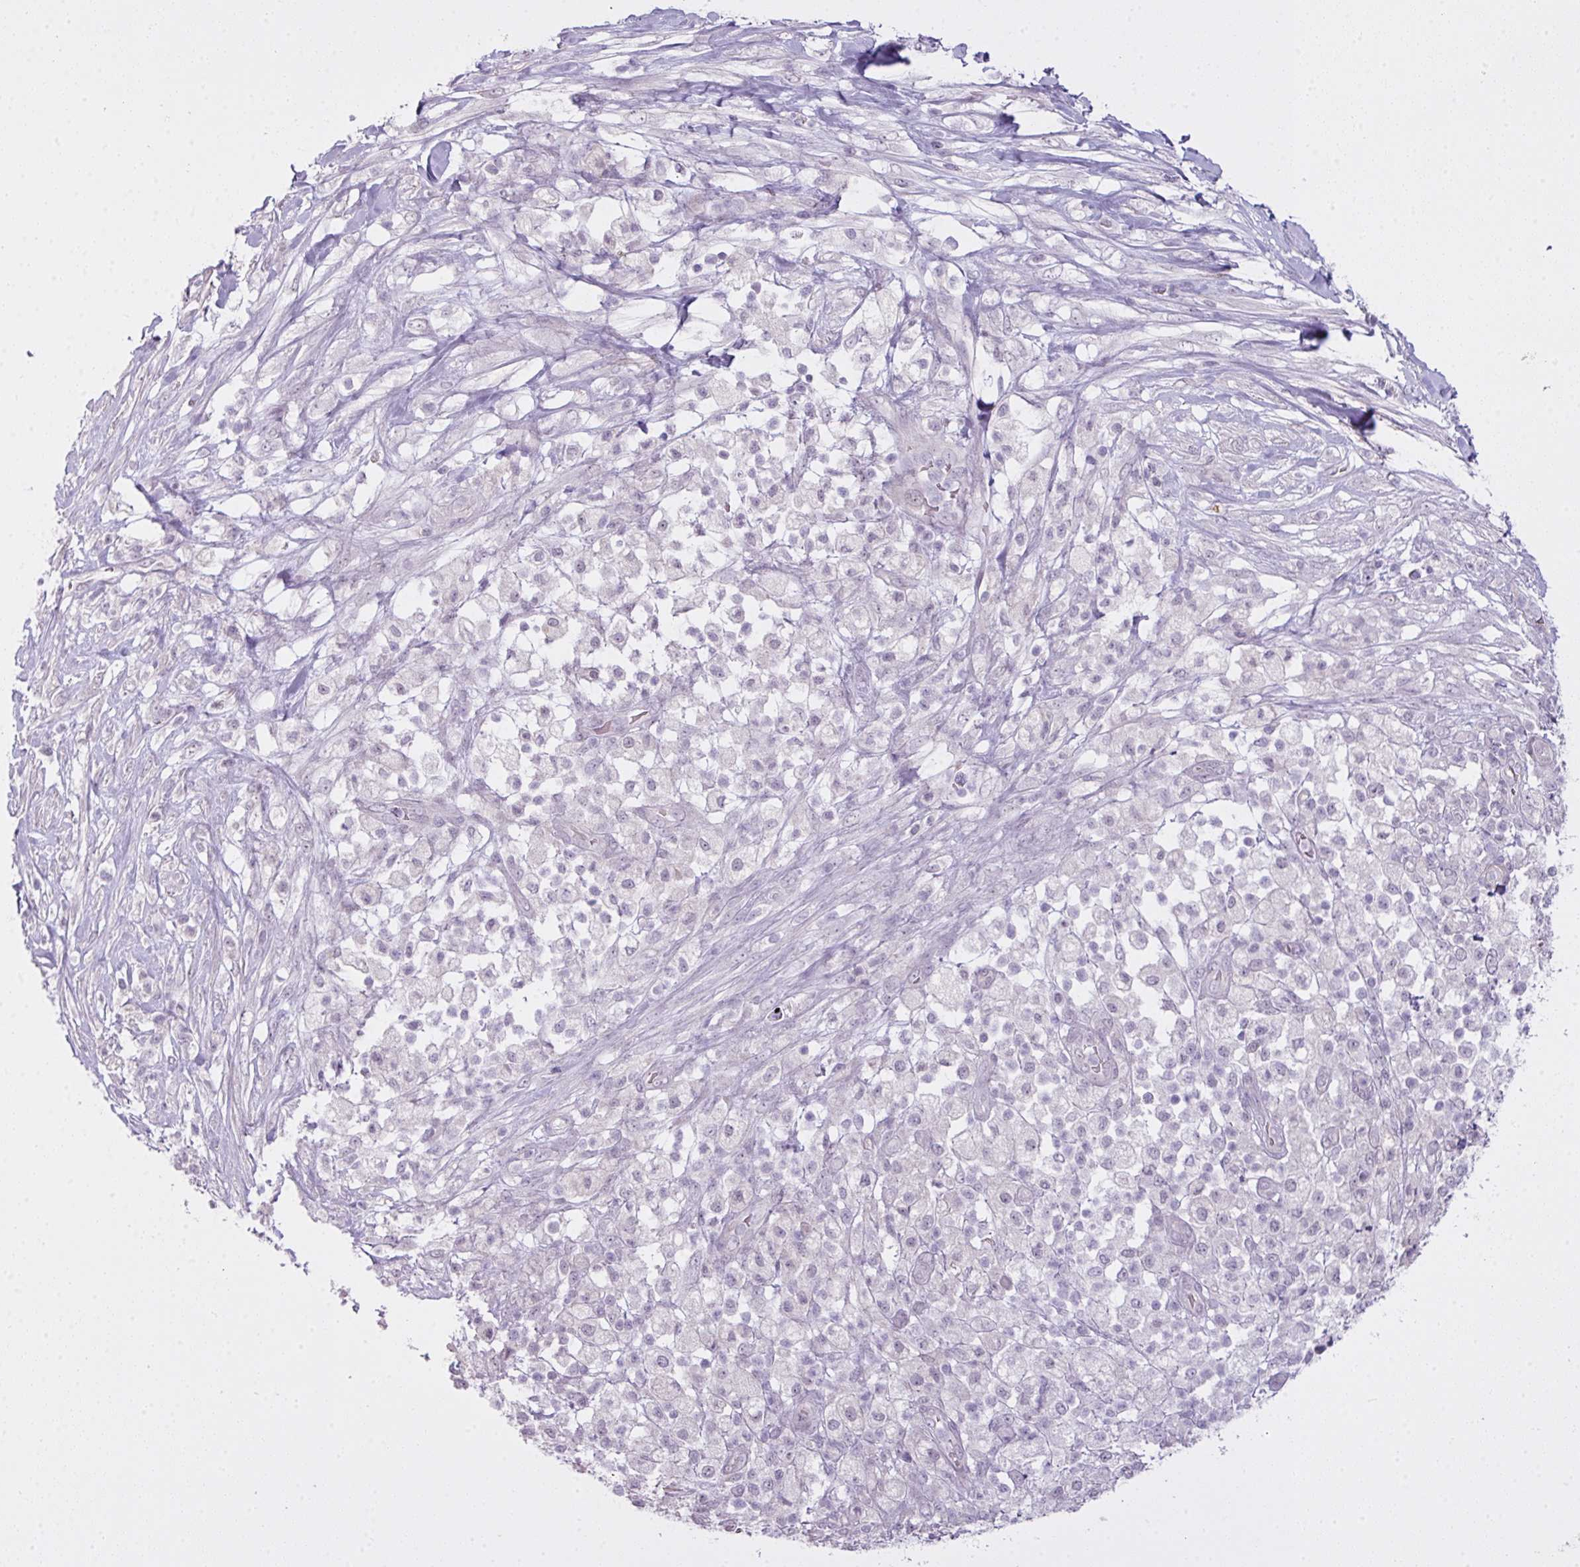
{"staining": {"intensity": "negative", "quantity": "none", "location": "none"}, "tissue": "pancreatic cancer", "cell_type": "Tumor cells", "image_type": "cancer", "snomed": [{"axis": "morphology", "description": "Adenocarcinoma, NOS"}, {"axis": "topography", "description": "Pancreas"}], "caption": "Tumor cells show no significant expression in adenocarcinoma (pancreatic).", "gene": "ZNF688", "patient": {"sex": "female", "age": 72}}